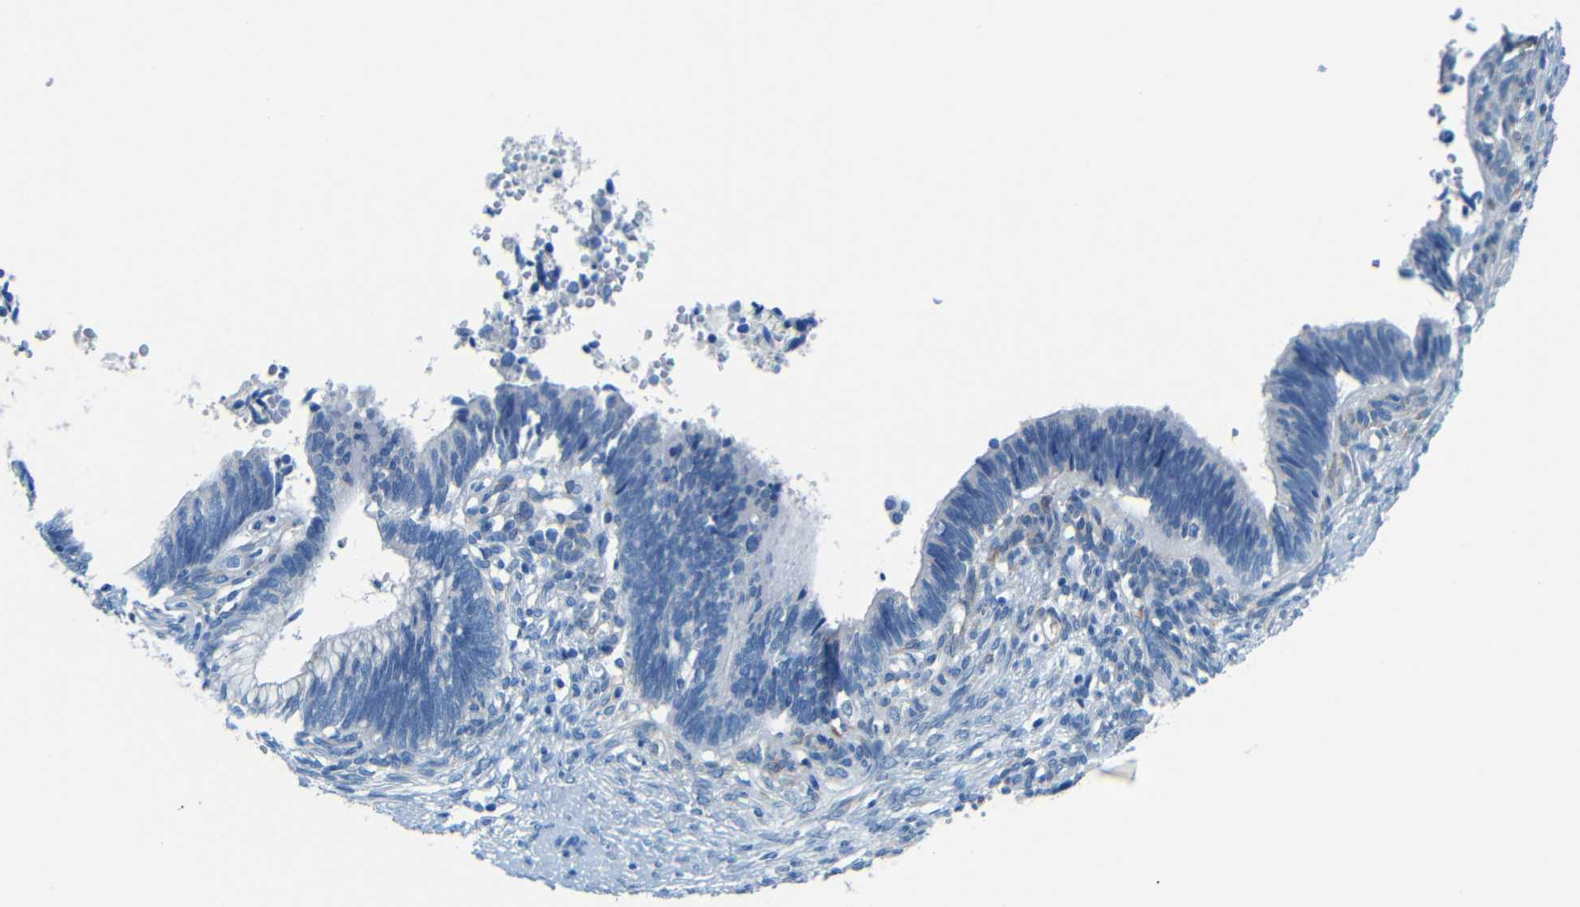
{"staining": {"intensity": "negative", "quantity": "none", "location": "none"}, "tissue": "cervical cancer", "cell_type": "Tumor cells", "image_type": "cancer", "snomed": [{"axis": "morphology", "description": "Adenocarcinoma, NOS"}, {"axis": "topography", "description": "Cervix"}], "caption": "The histopathology image exhibits no significant staining in tumor cells of cervical adenocarcinoma.", "gene": "MAP2", "patient": {"sex": "female", "age": 44}}